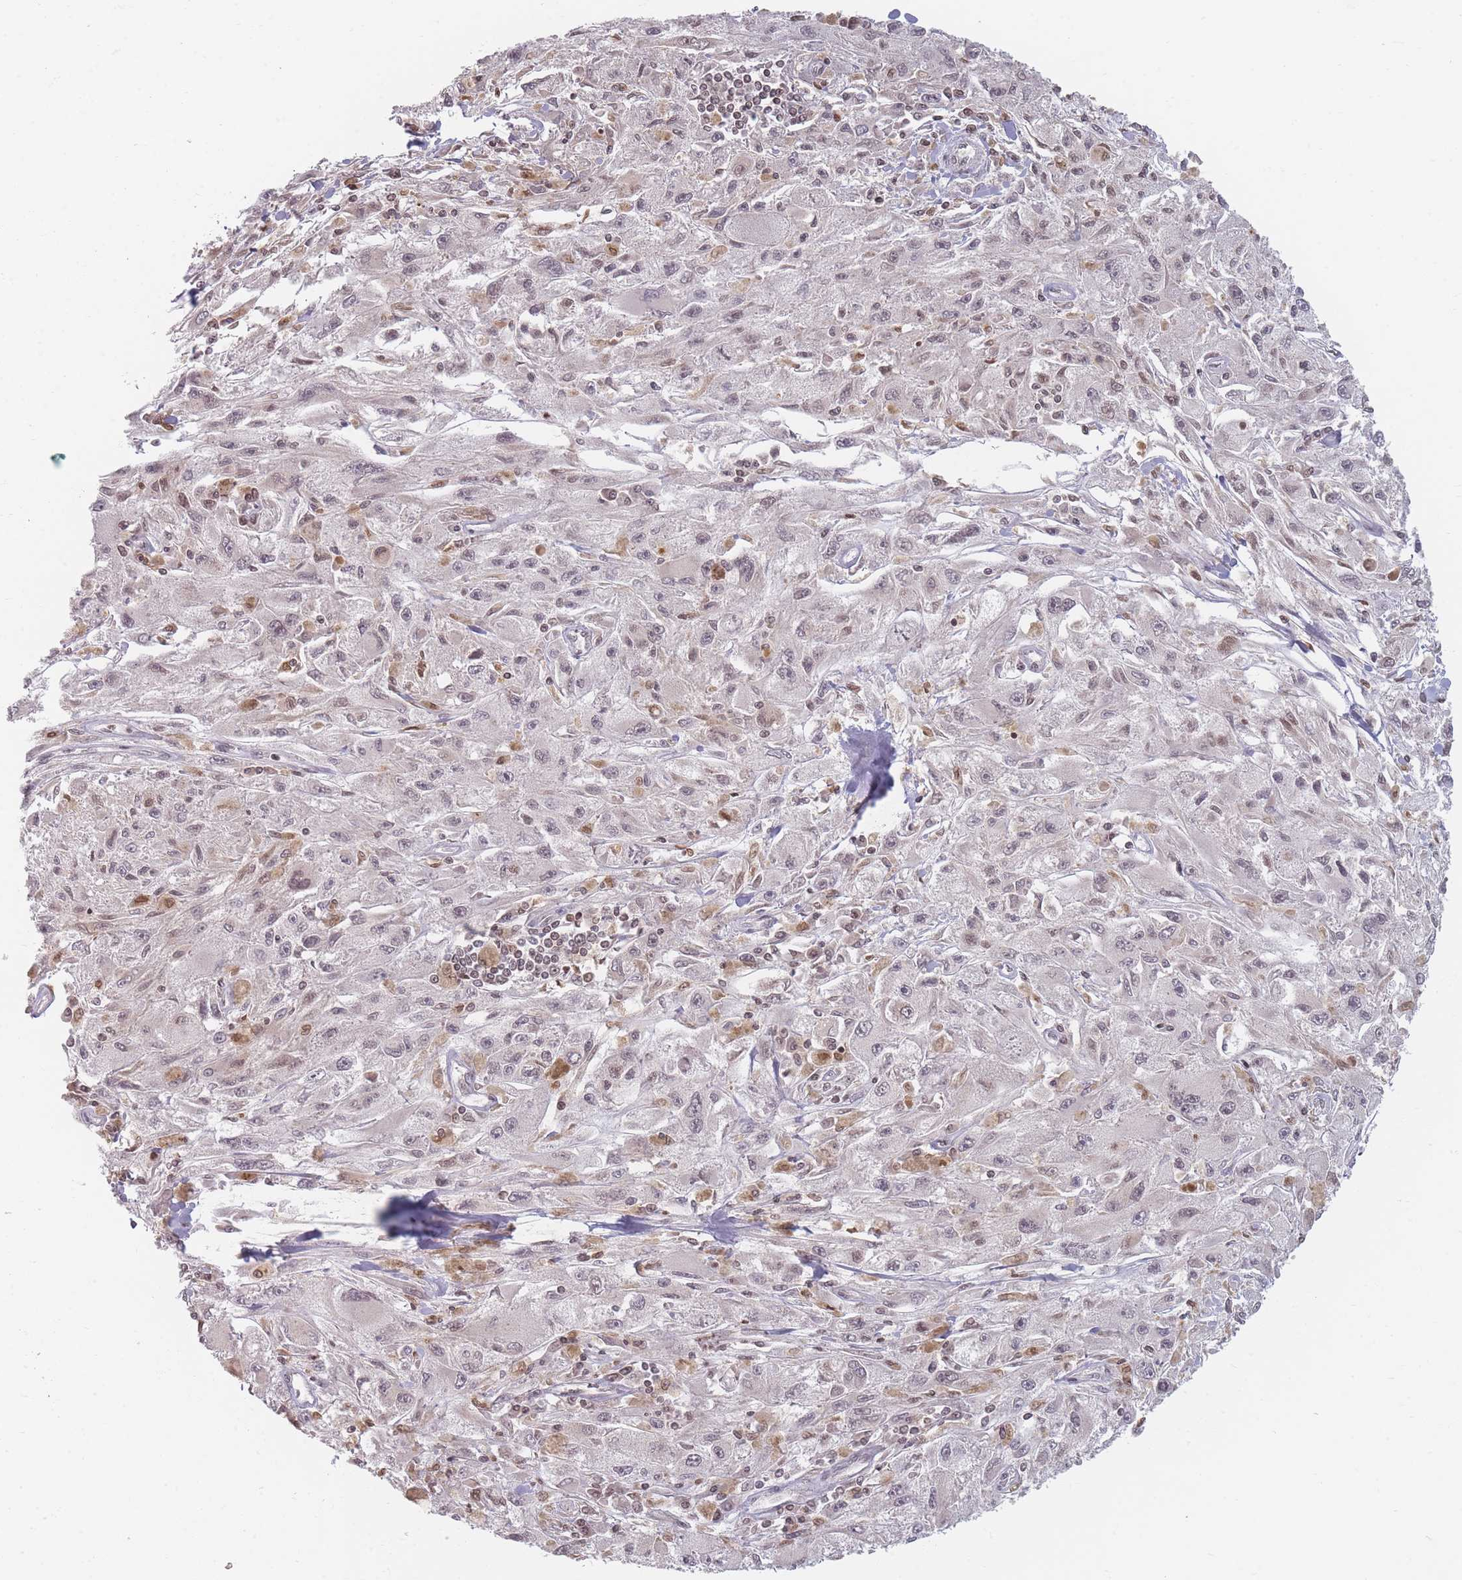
{"staining": {"intensity": "negative", "quantity": "none", "location": "none"}, "tissue": "melanoma", "cell_type": "Tumor cells", "image_type": "cancer", "snomed": [{"axis": "morphology", "description": "Malignant melanoma, Metastatic site"}, {"axis": "topography", "description": "Skin"}], "caption": "IHC histopathology image of neoplastic tissue: malignant melanoma (metastatic site) stained with DAB reveals no significant protein positivity in tumor cells.", "gene": "SPATA45", "patient": {"sex": "male", "age": 53}}